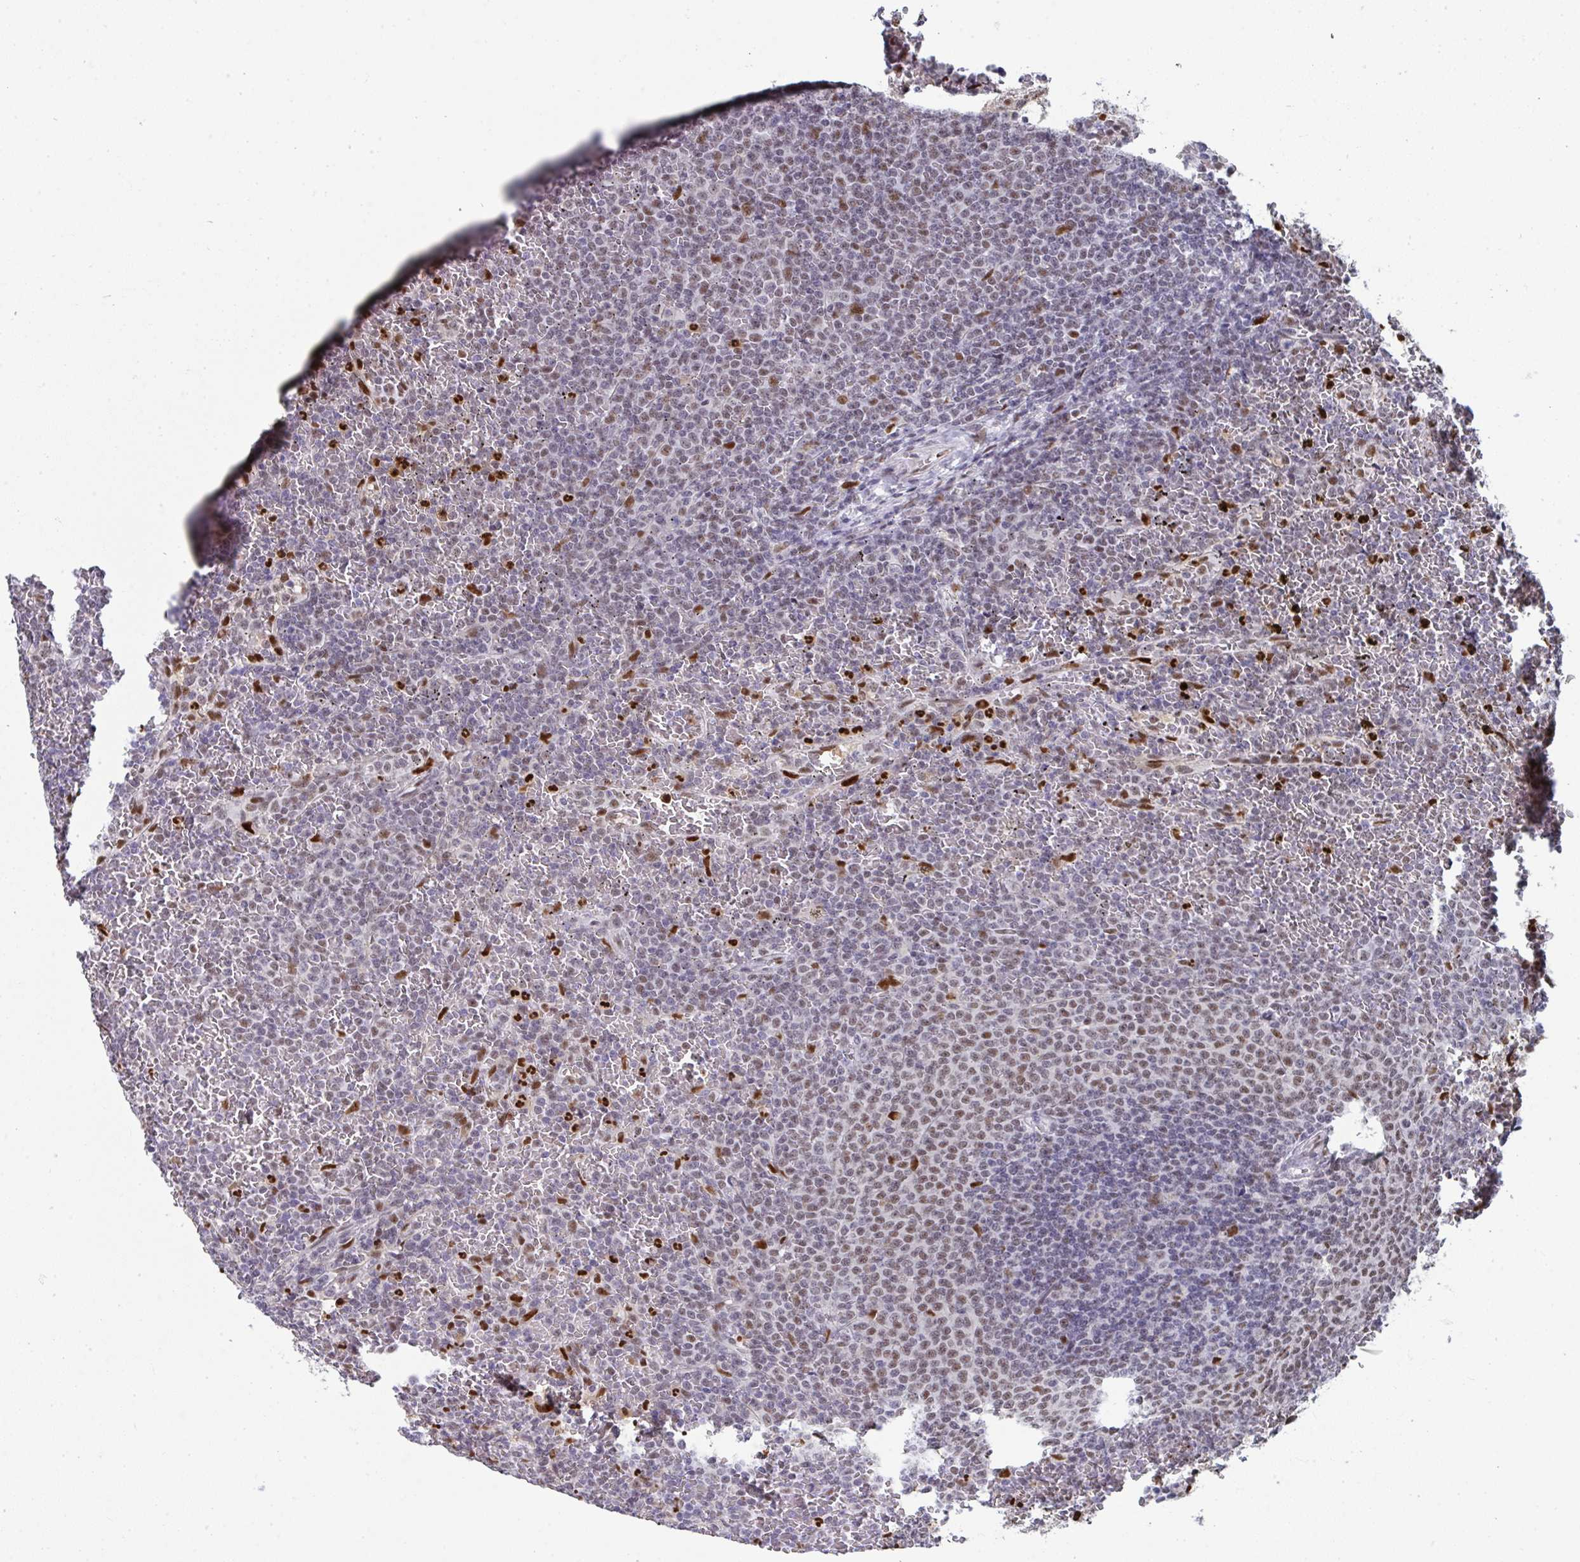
{"staining": {"intensity": "weak", "quantity": "25%-75%", "location": "nuclear"}, "tissue": "lymphoma", "cell_type": "Tumor cells", "image_type": "cancer", "snomed": [{"axis": "morphology", "description": "Malignant lymphoma, non-Hodgkin's type, Low grade"}, {"axis": "topography", "description": "Spleen"}], "caption": "There is low levels of weak nuclear expression in tumor cells of malignant lymphoma, non-Hodgkin's type (low-grade), as demonstrated by immunohistochemical staining (brown color).", "gene": "JDP2", "patient": {"sex": "female", "age": 77}}